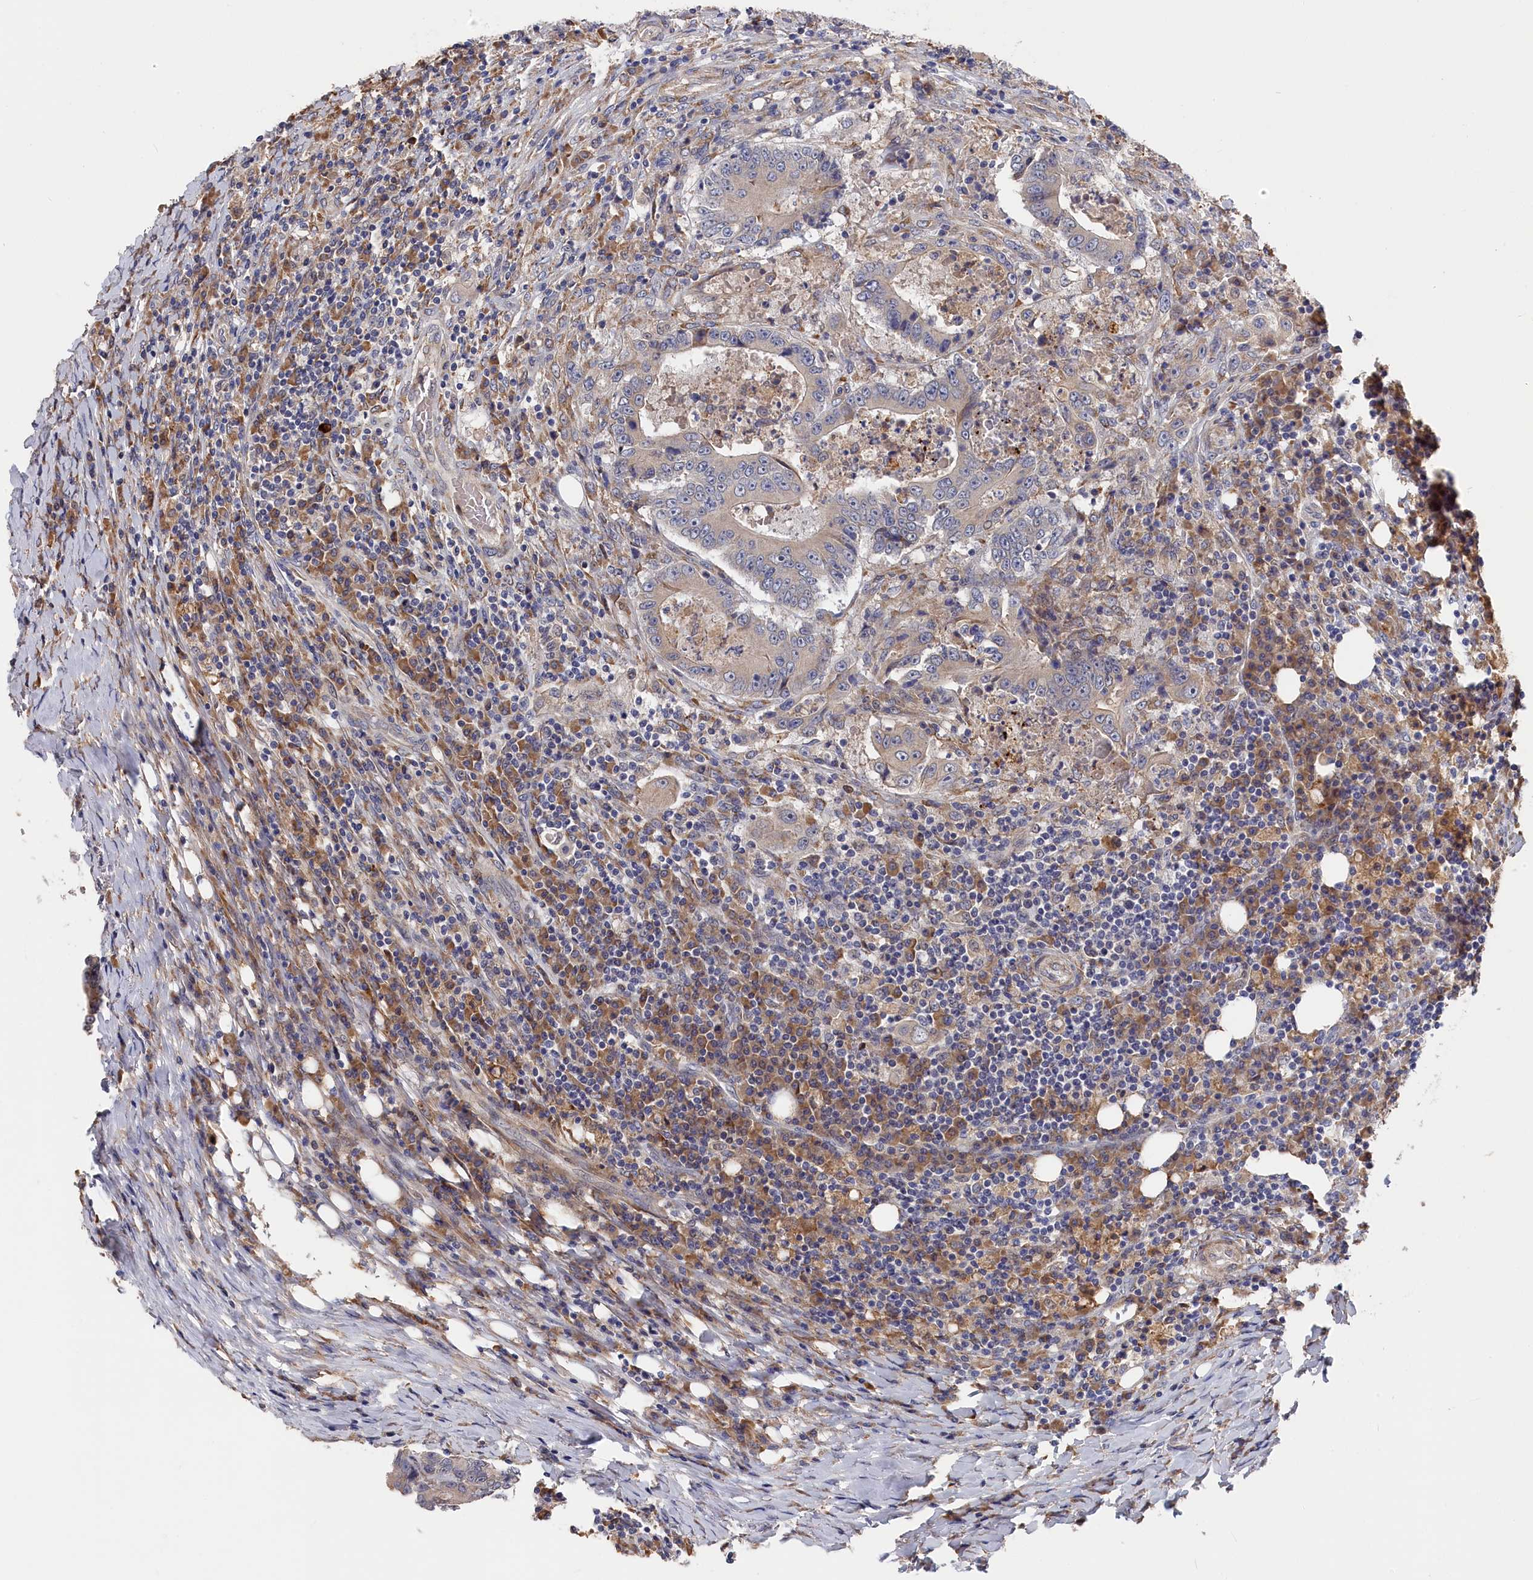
{"staining": {"intensity": "negative", "quantity": "none", "location": "none"}, "tissue": "colorectal cancer", "cell_type": "Tumor cells", "image_type": "cancer", "snomed": [{"axis": "morphology", "description": "Adenocarcinoma, NOS"}, {"axis": "topography", "description": "Colon"}], "caption": "Tumor cells are negative for brown protein staining in adenocarcinoma (colorectal).", "gene": "CYB5D2", "patient": {"sex": "male", "age": 83}}